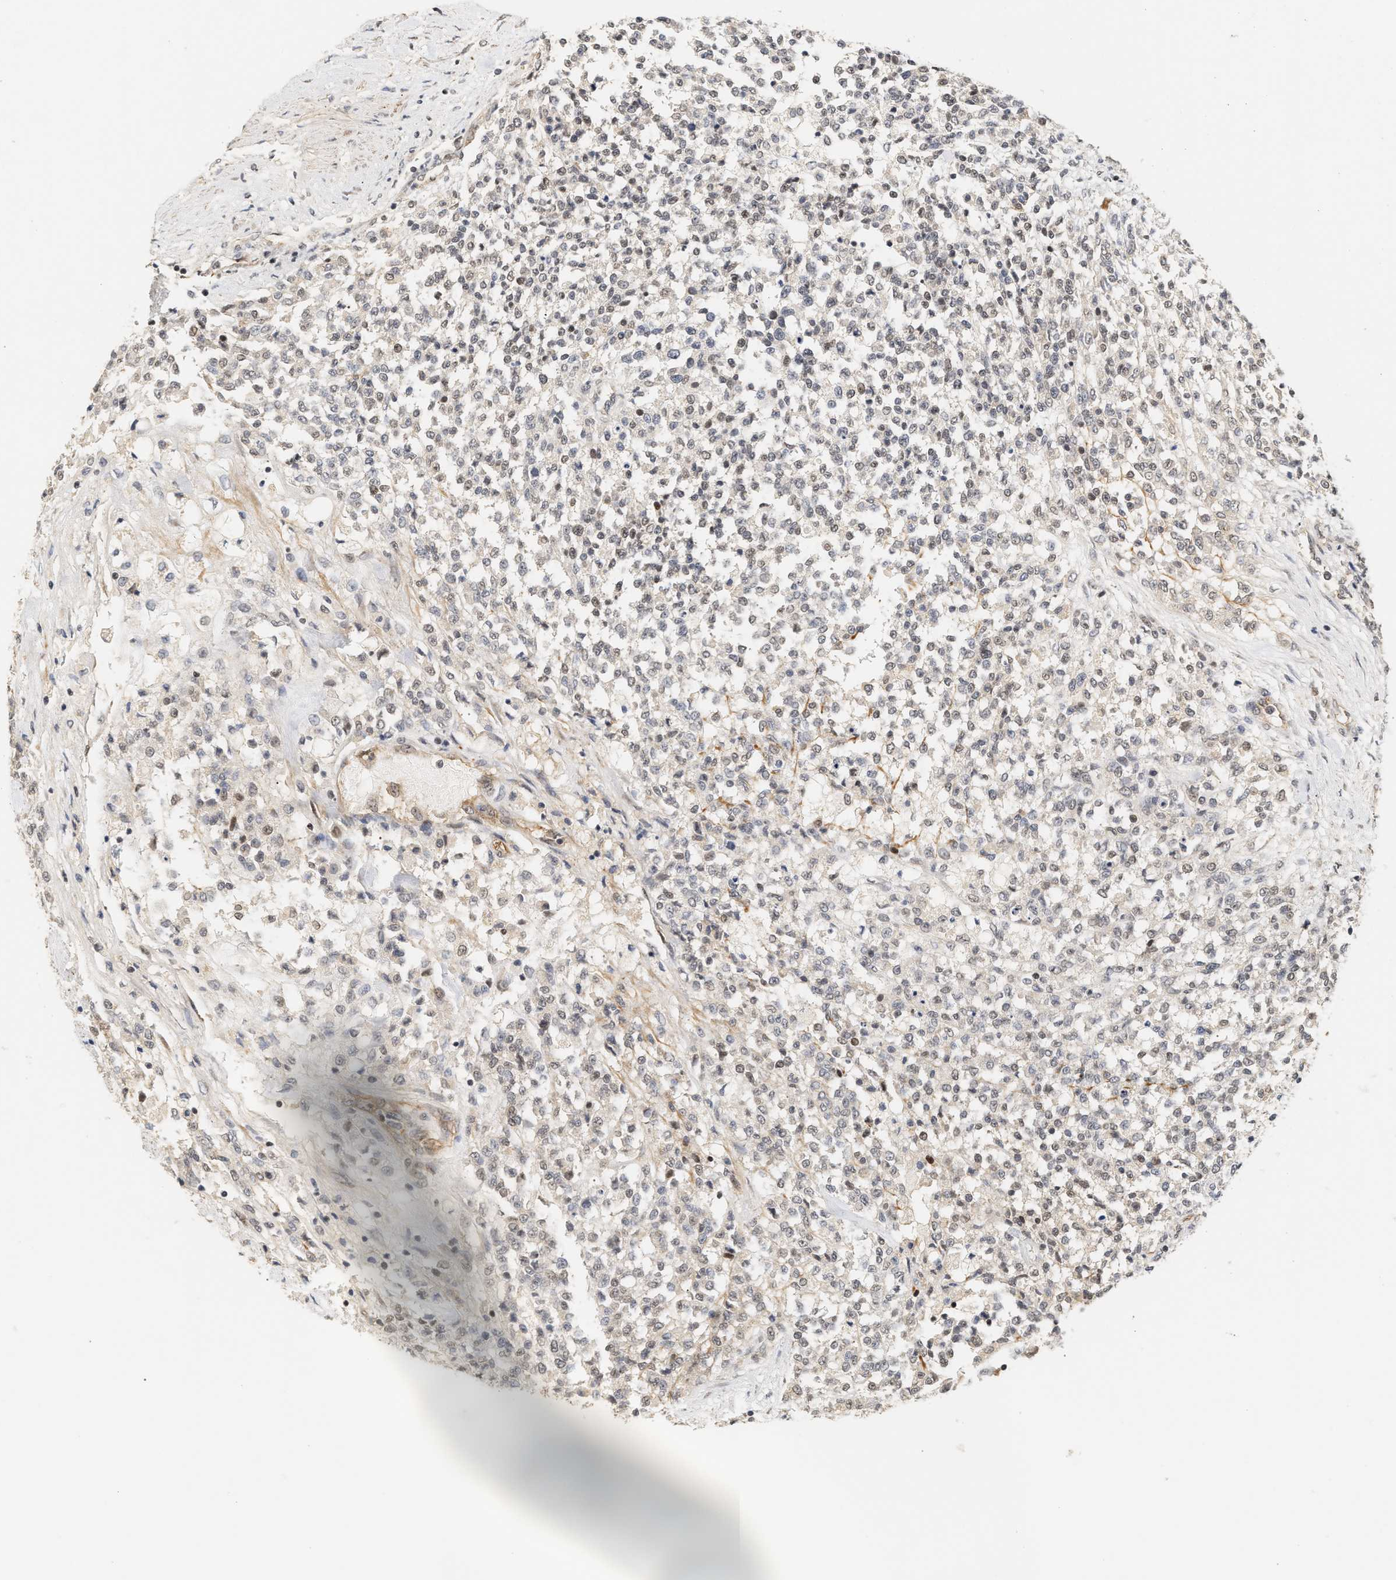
{"staining": {"intensity": "negative", "quantity": "none", "location": "none"}, "tissue": "testis cancer", "cell_type": "Tumor cells", "image_type": "cancer", "snomed": [{"axis": "morphology", "description": "Seminoma, NOS"}, {"axis": "topography", "description": "Testis"}], "caption": "Immunohistochemical staining of seminoma (testis) exhibits no significant expression in tumor cells. Nuclei are stained in blue.", "gene": "PLXND1", "patient": {"sex": "male", "age": 59}}